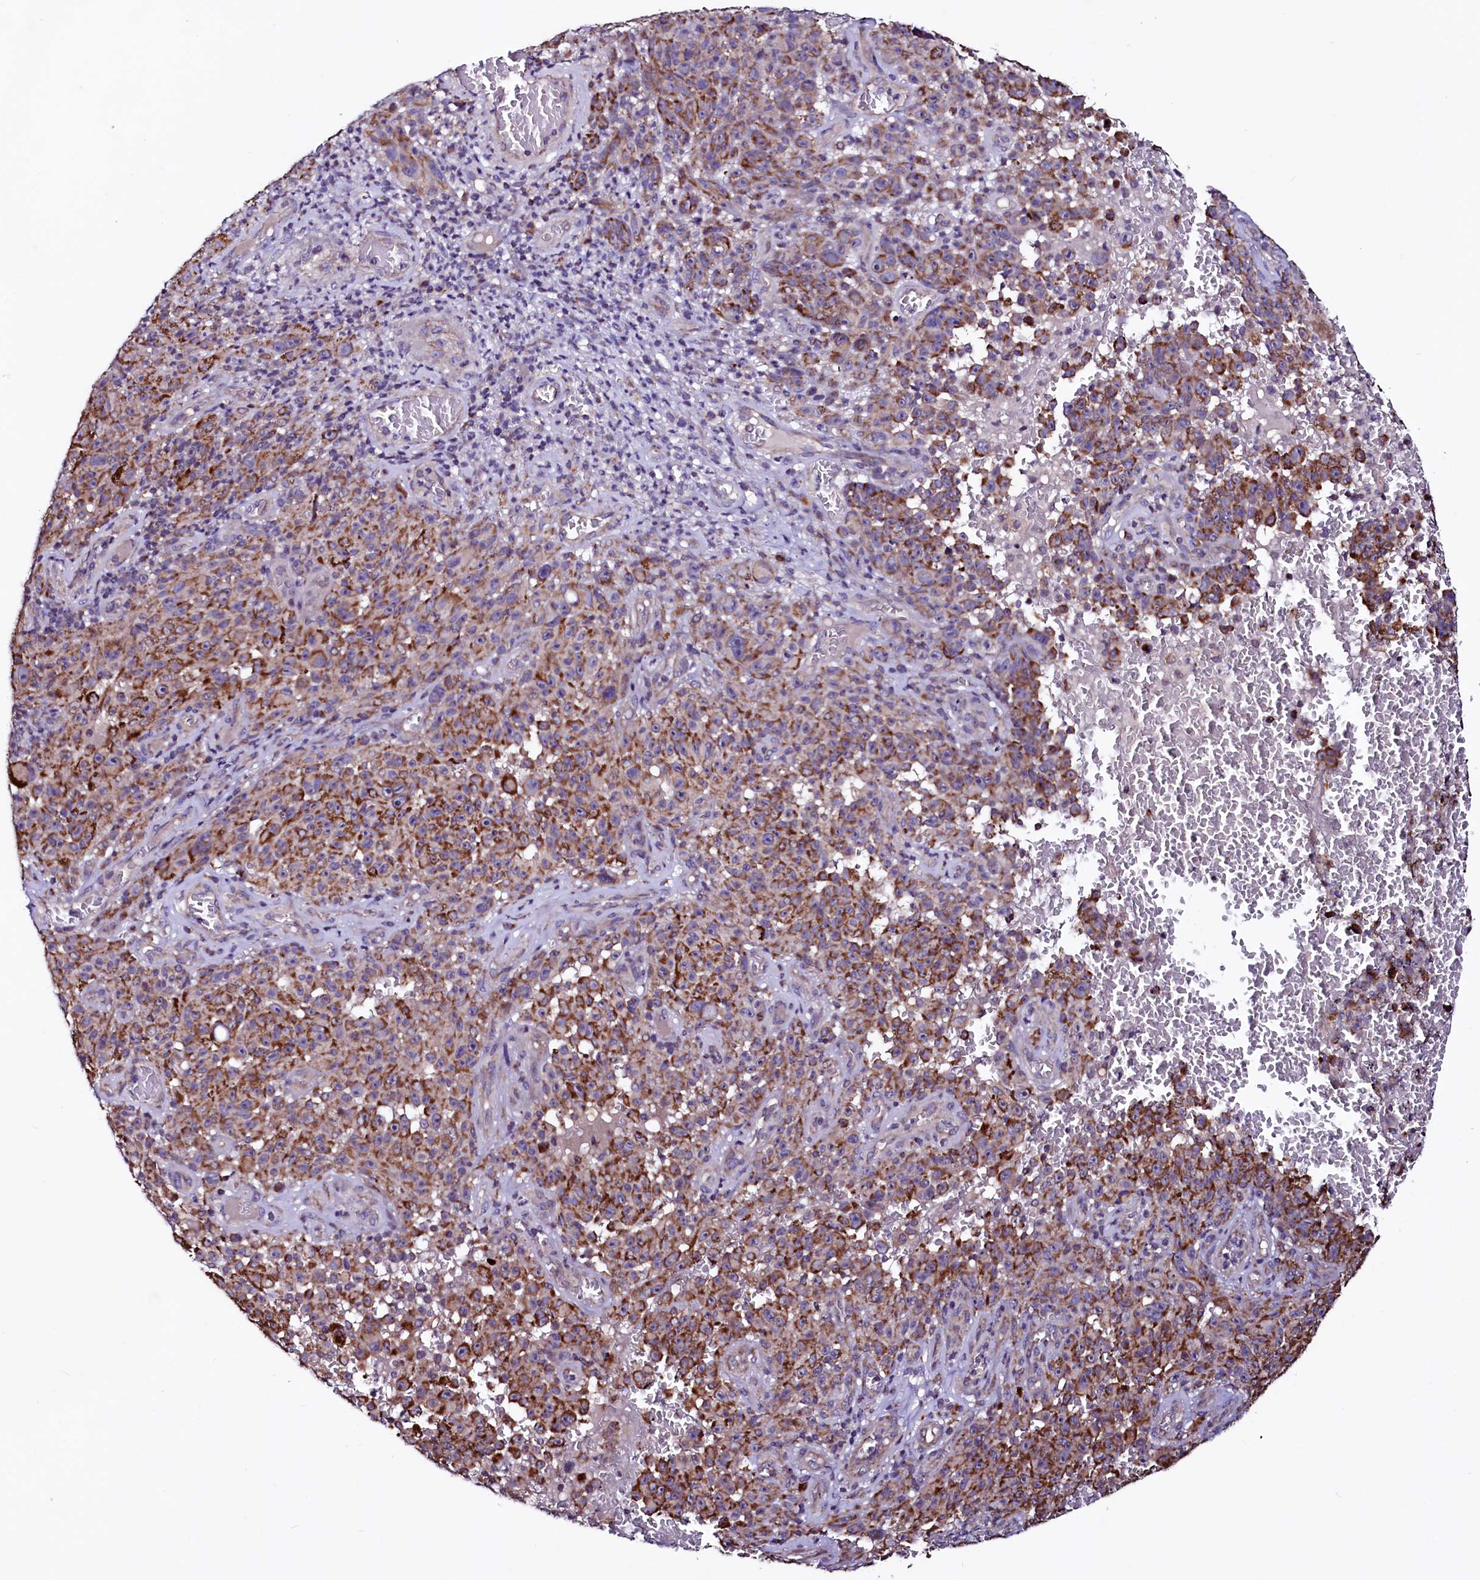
{"staining": {"intensity": "moderate", "quantity": ">75%", "location": "cytoplasmic/membranous"}, "tissue": "melanoma", "cell_type": "Tumor cells", "image_type": "cancer", "snomed": [{"axis": "morphology", "description": "Malignant melanoma, NOS"}, {"axis": "topography", "description": "Skin"}], "caption": "Immunohistochemistry photomicrograph of melanoma stained for a protein (brown), which demonstrates medium levels of moderate cytoplasmic/membranous positivity in approximately >75% of tumor cells.", "gene": "STARD5", "patient": {"sex": "female", "age": 82}}